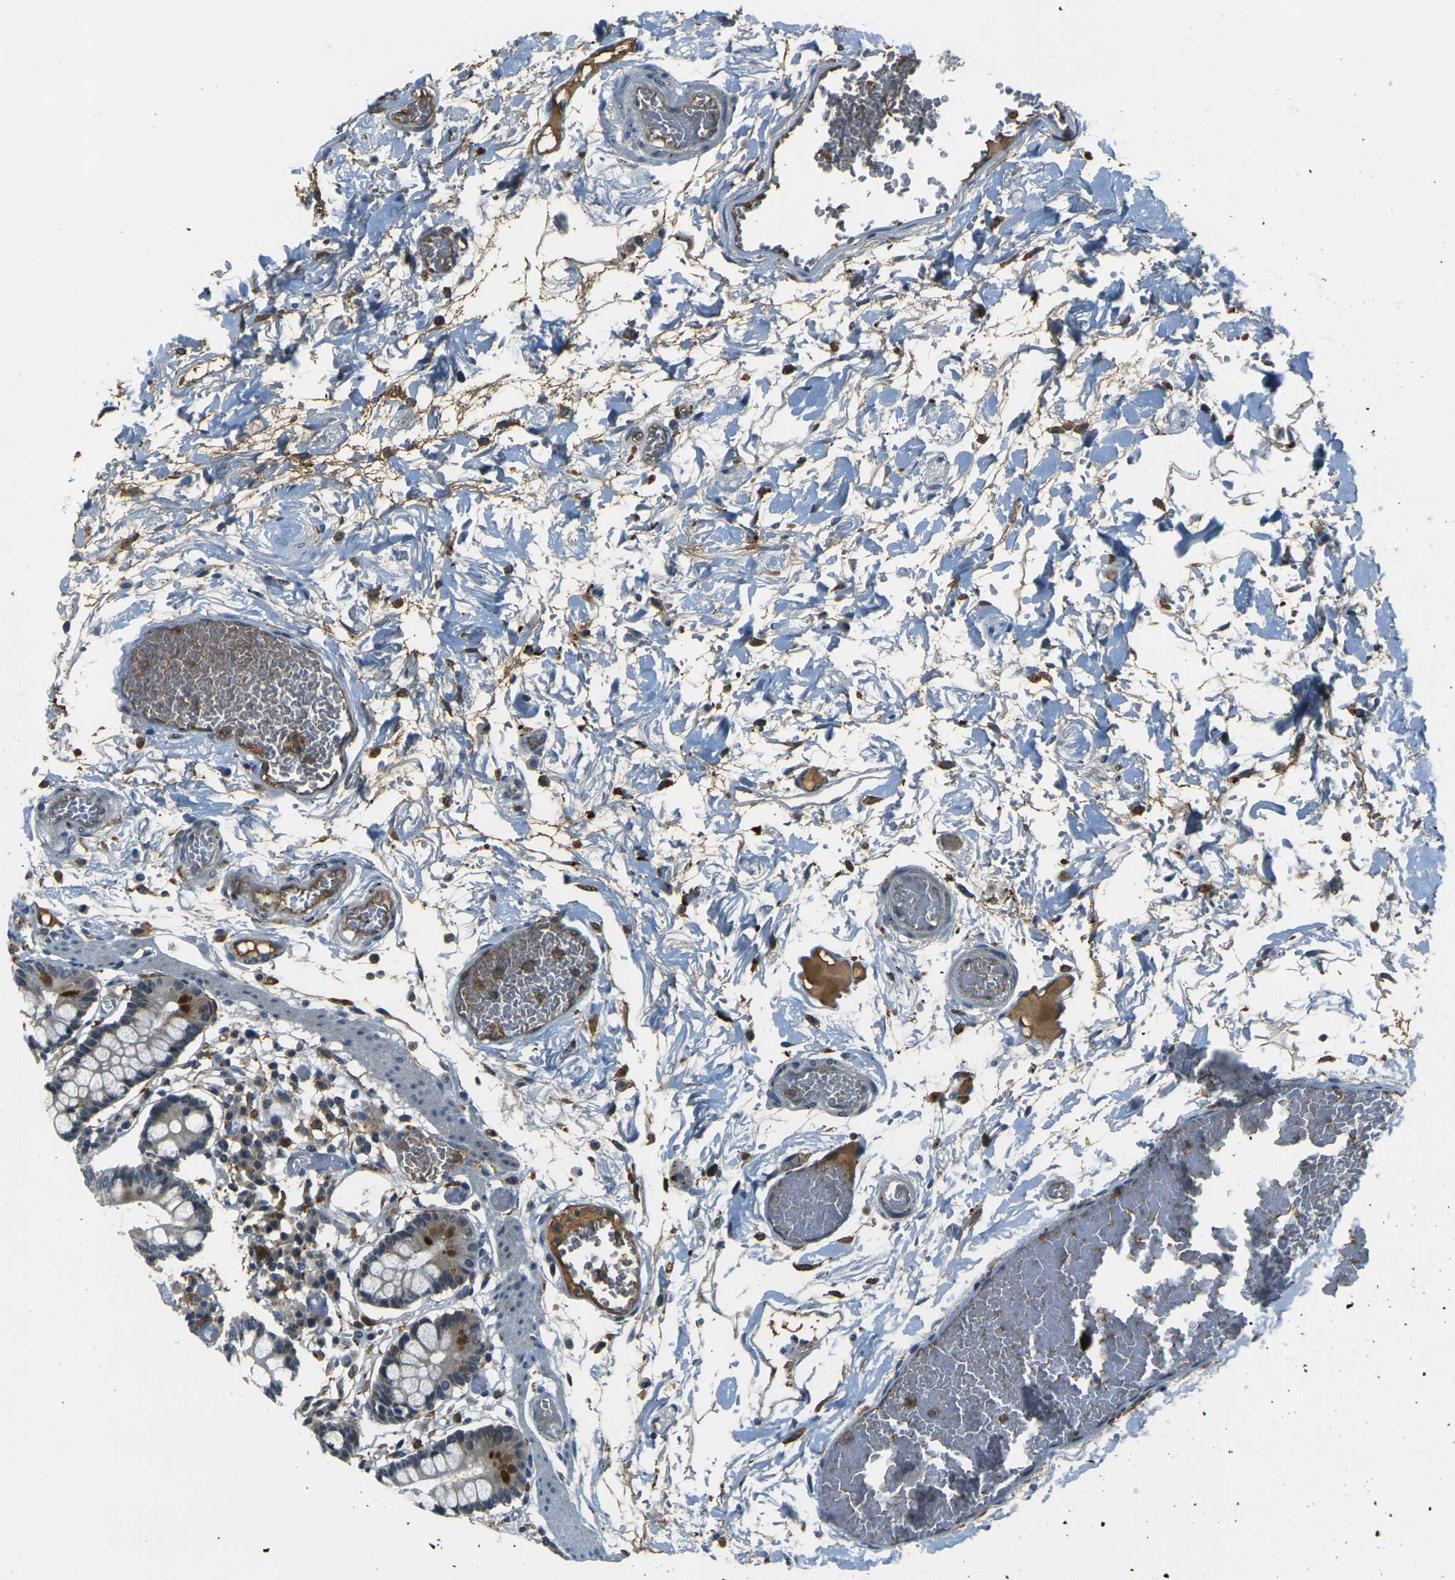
{"staining": {"intensity": "moderate", "quantity": "25%-75%", "location": "cytoplasmic/membranous"}, "tissue": "small intestine", "cell_type": "Glandular cells", "image_type": "normal", "snomed": [{"axis": "morphology", "description": "Normal tissue, NOS"}, {"axis": "topography", "description": "Small intestine"}], "caption": "An immunohistochemistry micrograph of benign tissue is shown. Protein staining in brown shows moderate cytoplasmic/membranous positivity in small intestine within glandular cells.", "gene": "PIGL", "patient": {"sex": "female", "age": 61}}